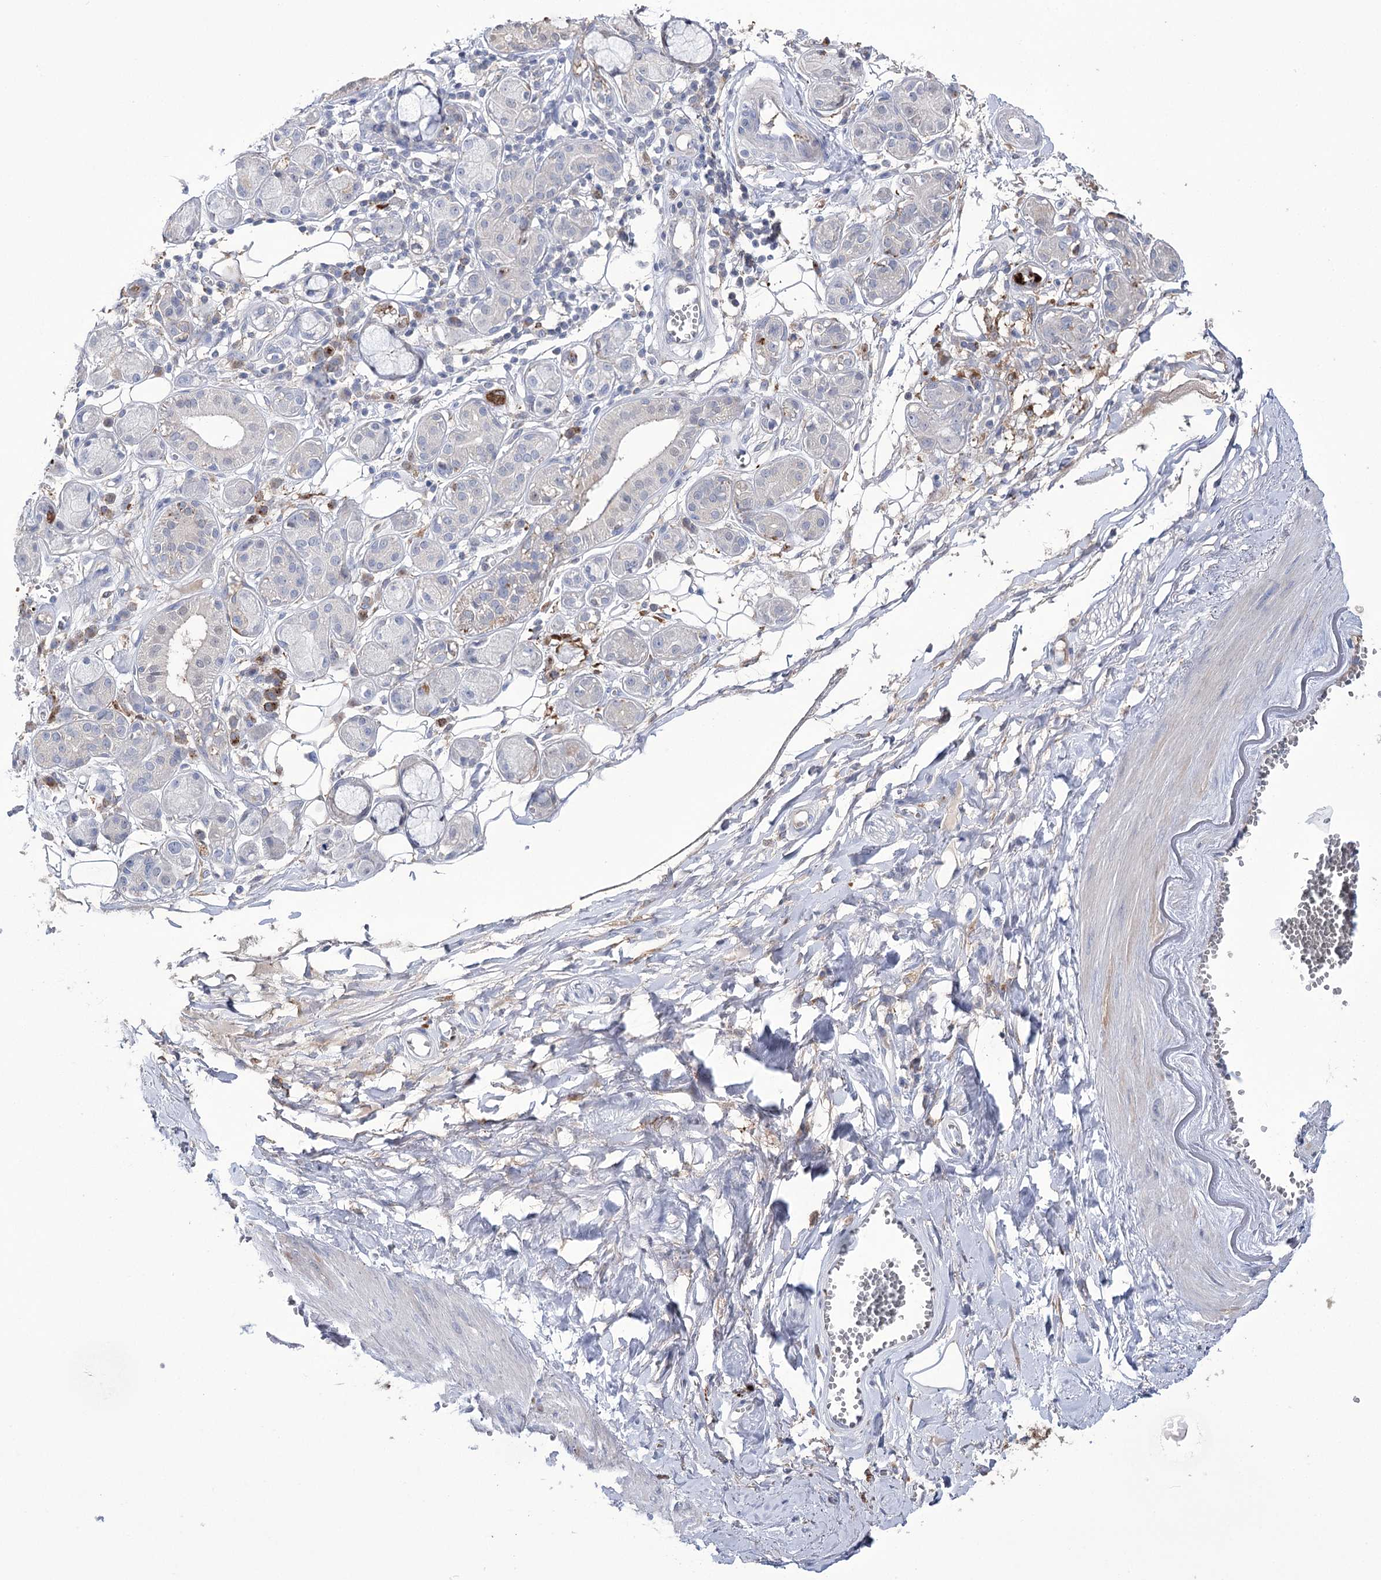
{"staining": {"intensity": "moderate", "quantity": "25%-75%", "location": "cytoplasmic/membranous"}, "tissue": "soft tissue", "cell_type": "Chondrocytes", "image_type": "normal", "snomed": [{"axis": "morphology", "description": "Normal tissue, NOS"}, {"axis": "morphology", "description": "Inflammation, NOS"}, {"axis": "topography", "description": "Salivary gland"}, {"axis": "topography", "description": "Peripheral nerve tissue"}], "caption": "This is a photomicrograph of IHC staining of unremarkable soft tissue, which shows moderate expression in the cytoplasmic/membranous of chondrocytes.", "gene": "ZNF622", "patient": {"sex": "female", "age": 75}}